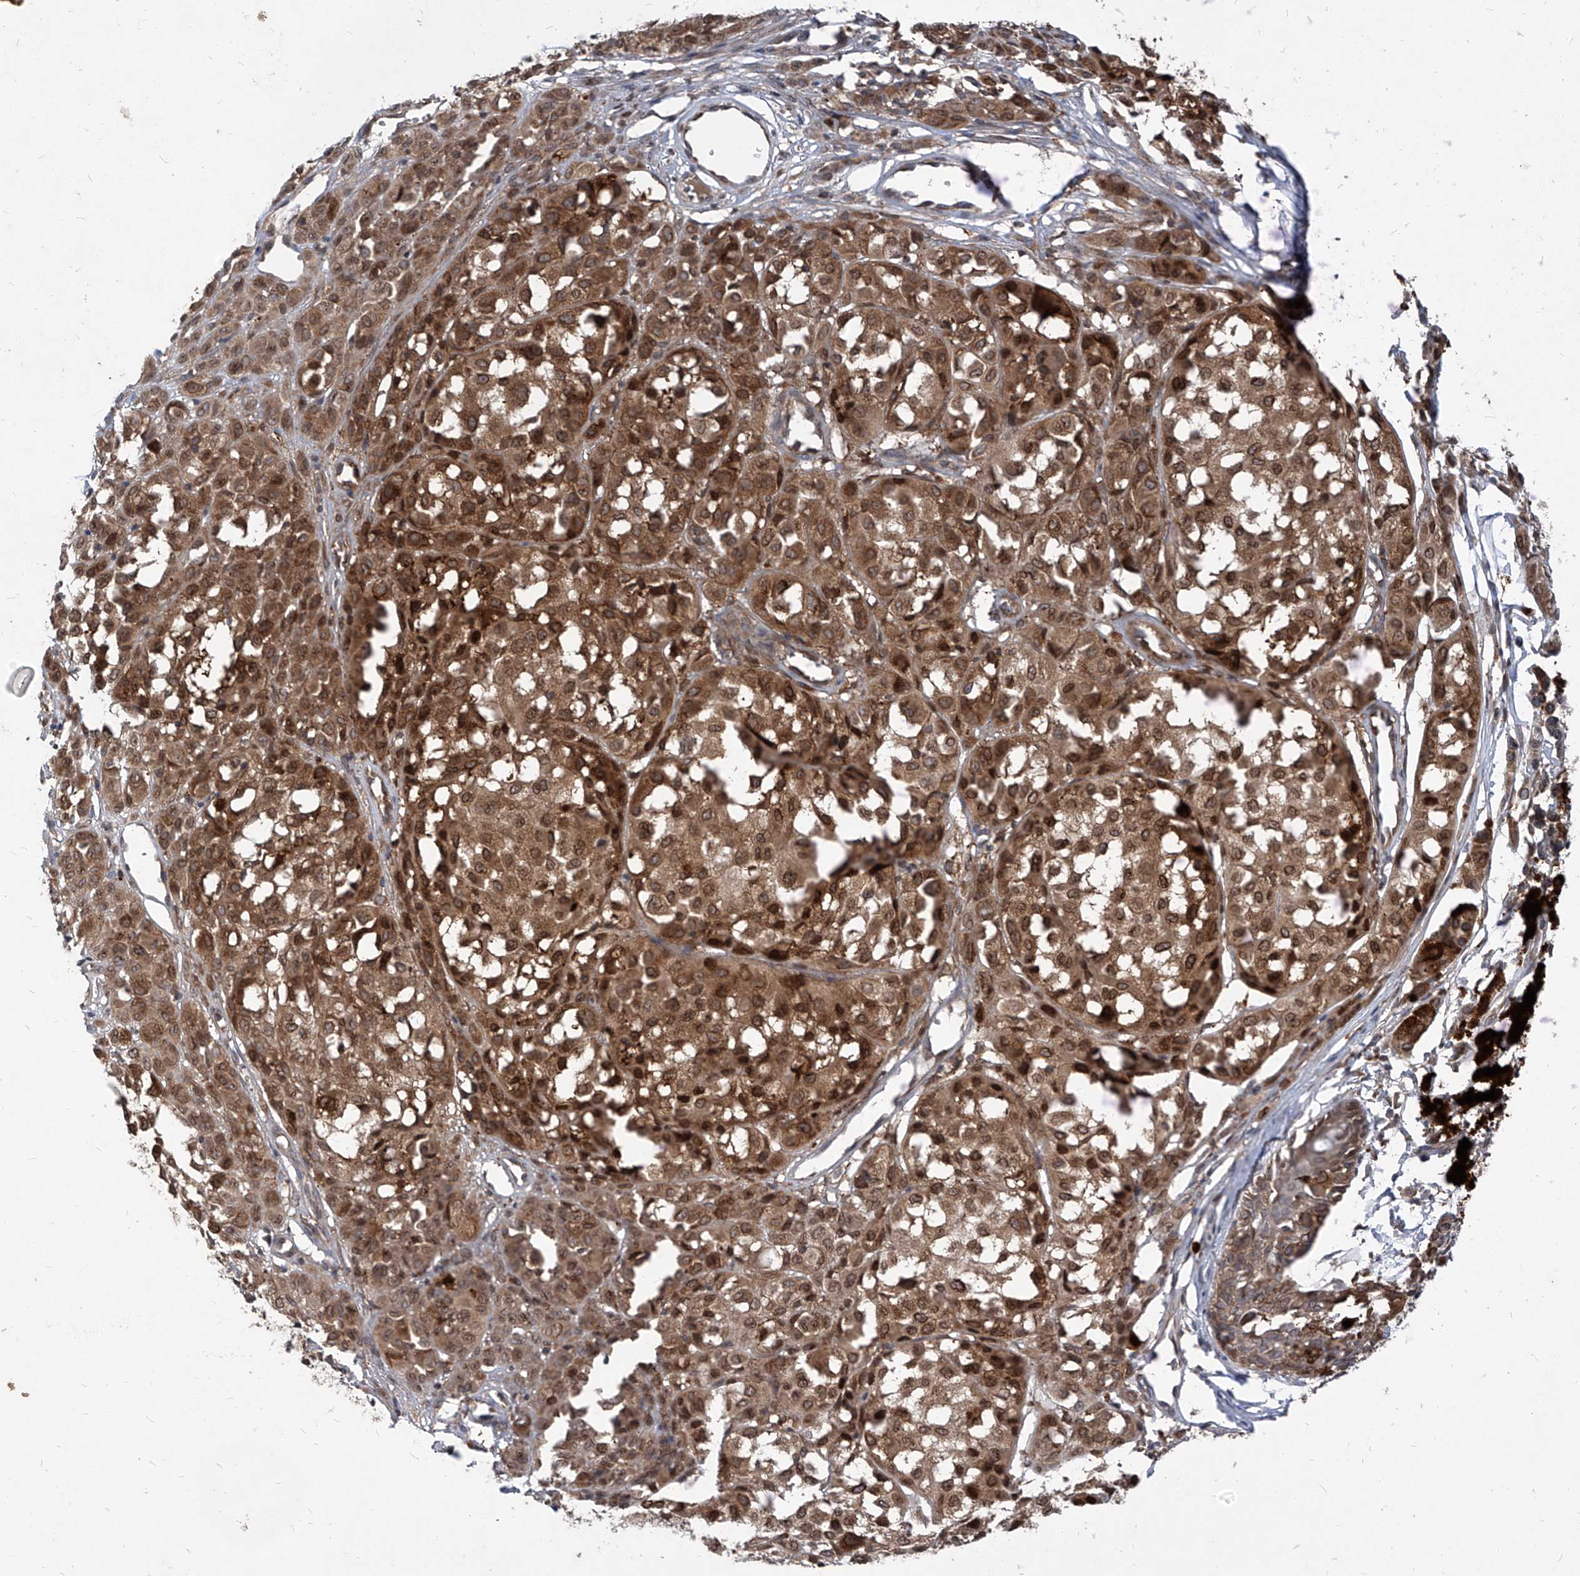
{"staining": {"intensity": "moderate", "quantity": ">75%", "location": "cytoplasmic/membranous,nuclear"}, "tissue": "melanoma", "cell_type": "Tumor cells", "image_type": "cancer", "snomed": [{"axis": "morphology", "description": "Malignant melanoma, NOS"}, {"axis": "topography", "description": "Skin of leg"}], "caption": "Immunohistochemical staining of melanoma demonstrates medium levels of moderate cytoplasmic/membranous and nuclear staining in approximately >75% of tumor cells.", "gene": "KPNB1", "patient": {"sex": "female", "age": 72}}